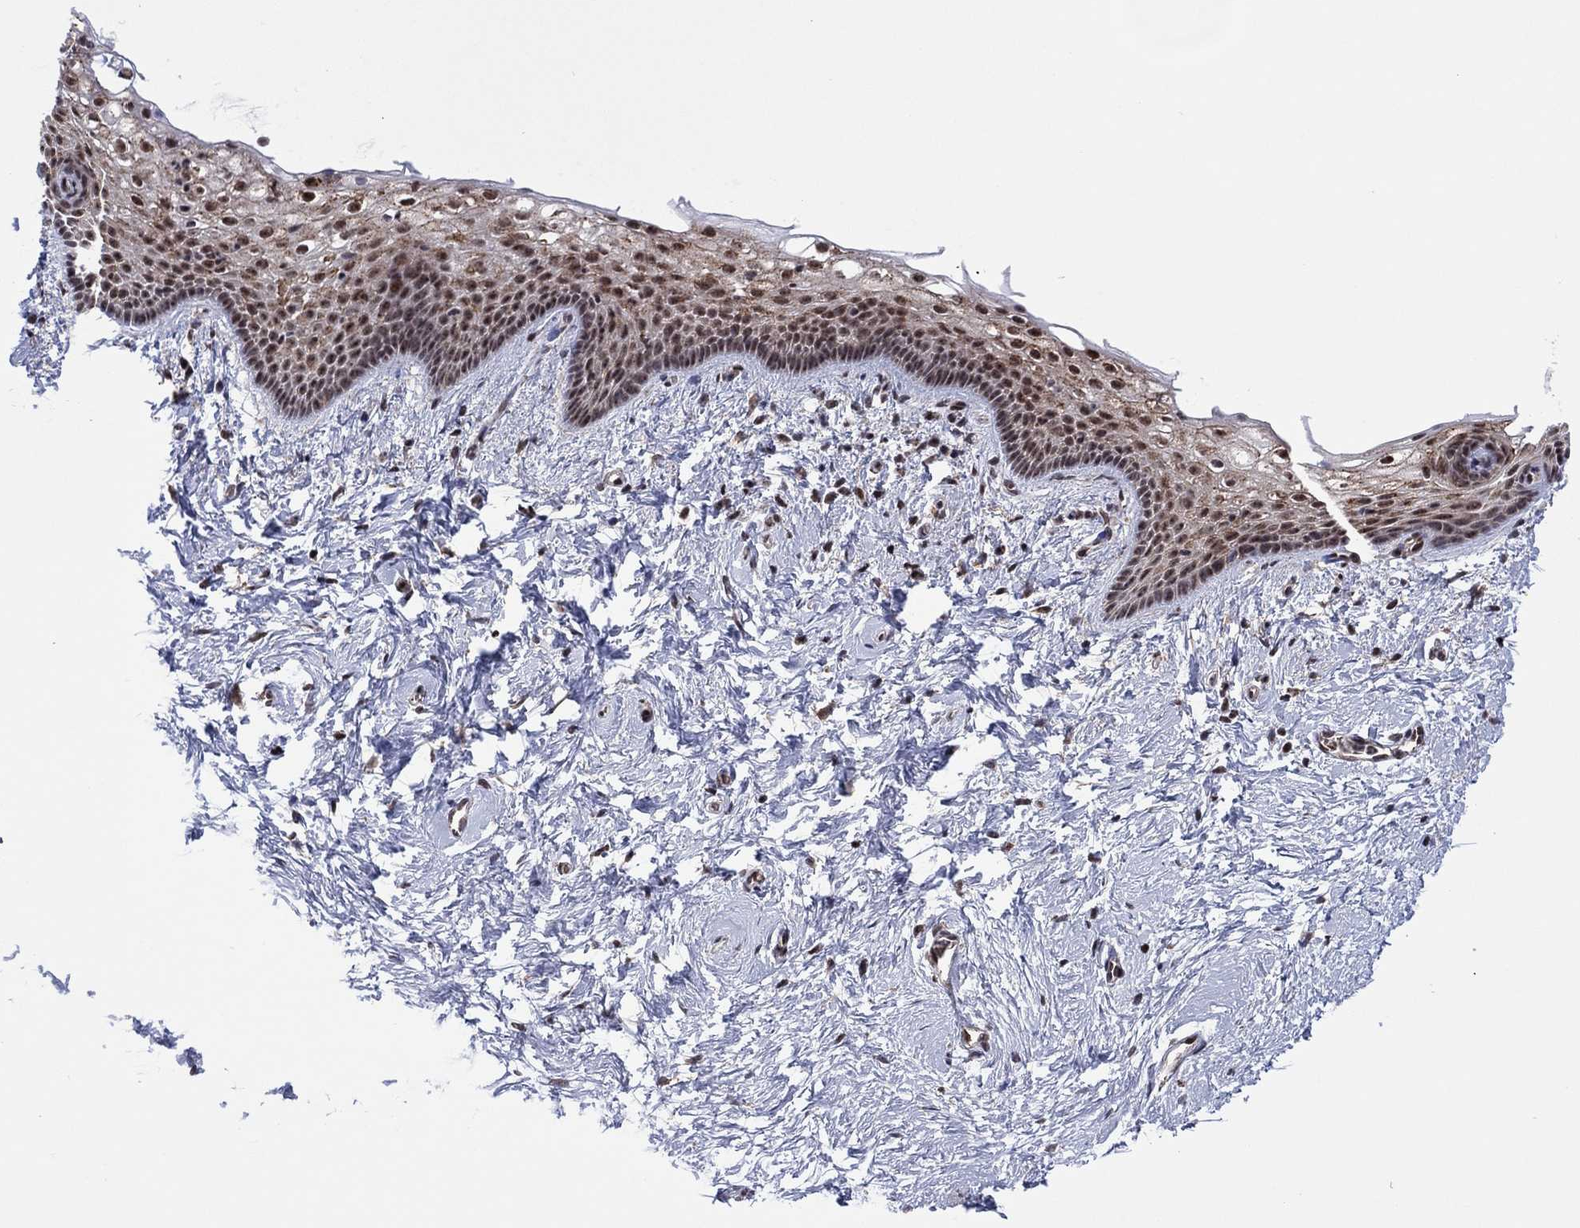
{"staining": {"intensity": "moderate", "quantity": "<25%", "location": "nuclear"}, "tissue": "vagina", "cell_type": "Squamous epithelial cells", "image_type": "normal", "snomed": [{"axis": "morphology", "description": "Normal tissue, NOS"}, {"axis": "topography", "description": "Vagina"}], "caption": "The photomicrograph exhibits immunohistochemical staining of benign vagina. There is moderate nuclear positivity is appreciated in about <25% of squamous epithelial cells.", "gene": "PIDD1", "patient": {"sex": "female", "age": 61}}